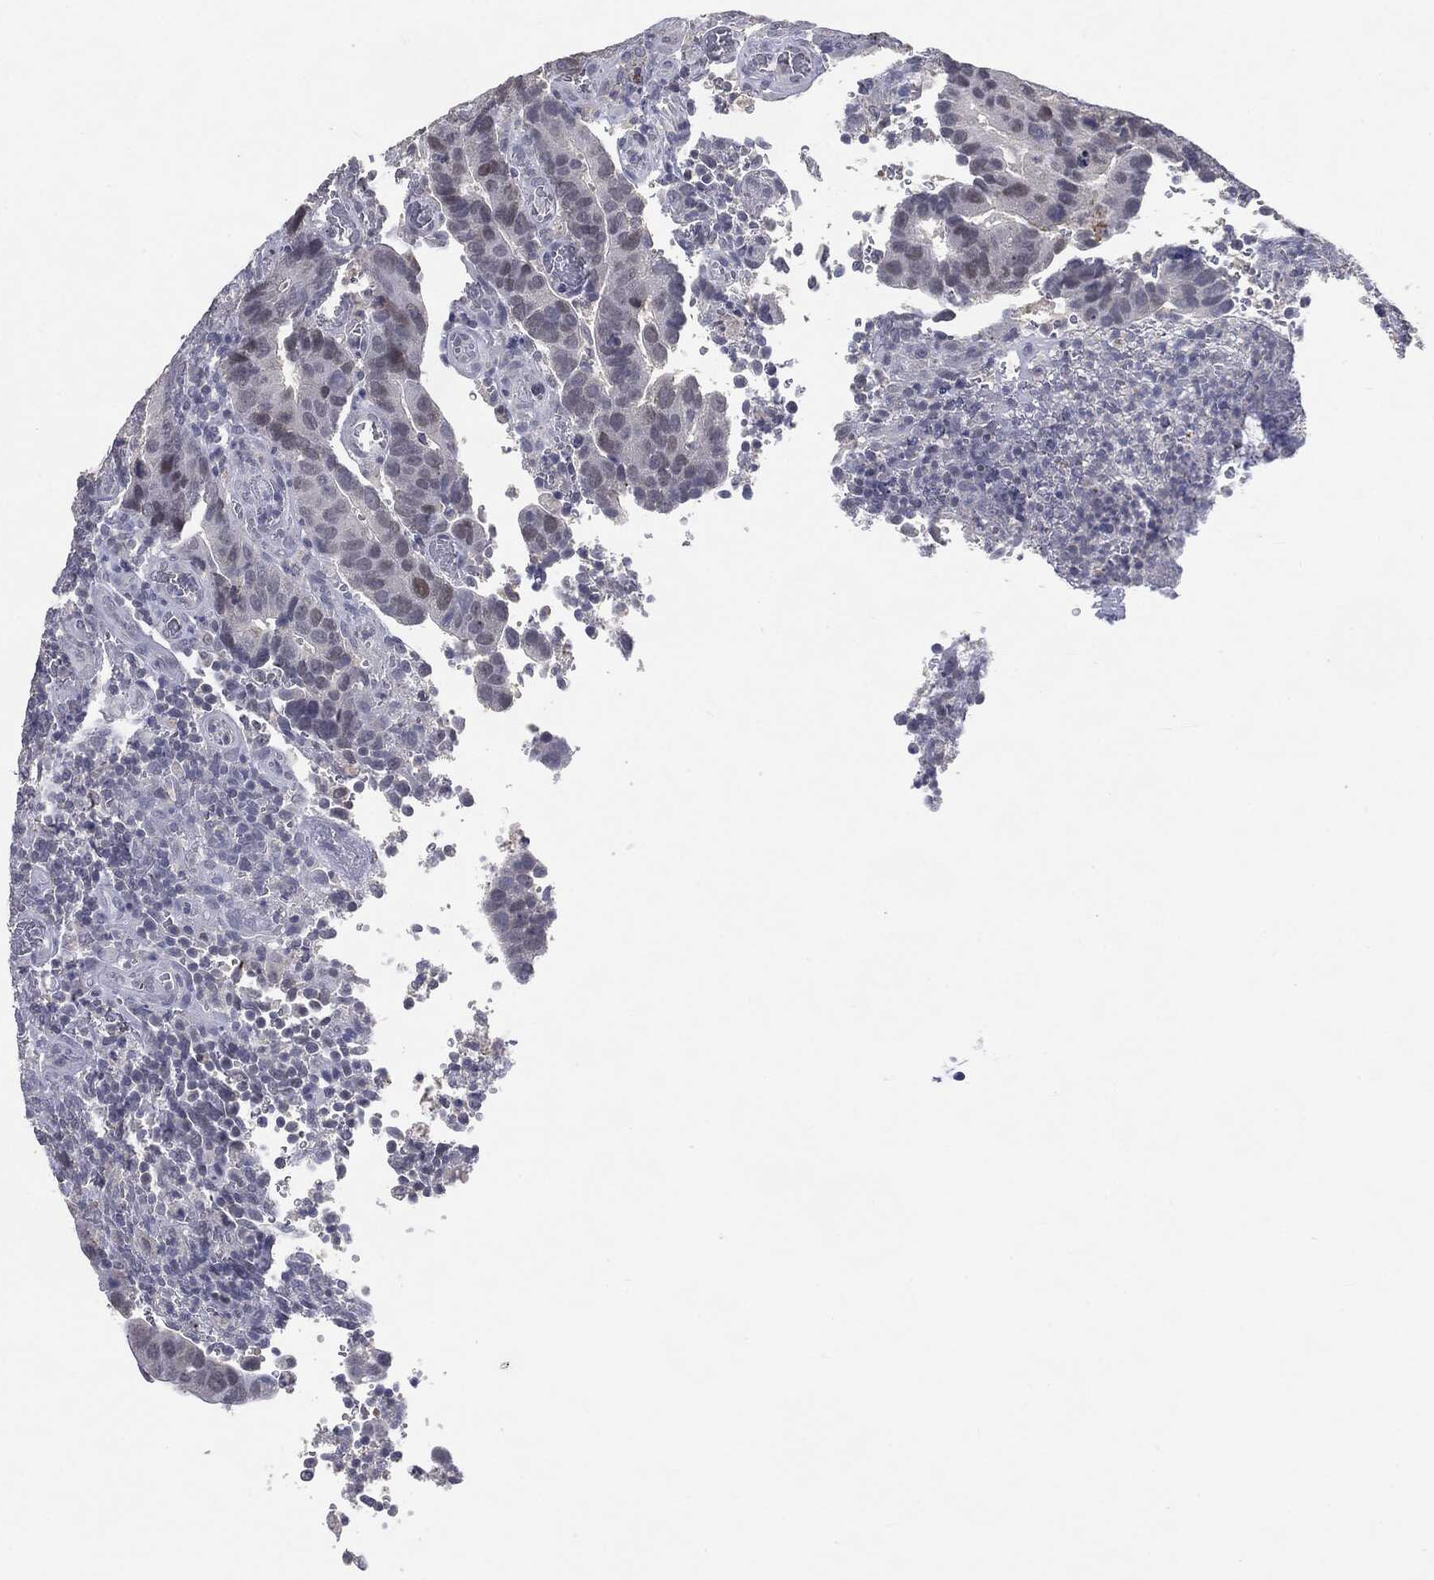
{"staining": {"intensity": "weak", "quantity": "<25%", "location": "nuclear"}, "tissue": "colorectal cancer", "cell_type": "Tumor cells", "image_type": "cancer", "snomed": [{"axis": "morphology", "description": "Adenocarcinoma, NOS"}, {"axis": "topography", "description": "Colon"}], "caption": "Immunohistochemical staining of human adenocarcinoma (colorectal) exhibits no significant staining in tumor cells.", "gene": "SLC2A2", "patient": {"sex": "female", "age": 56}}